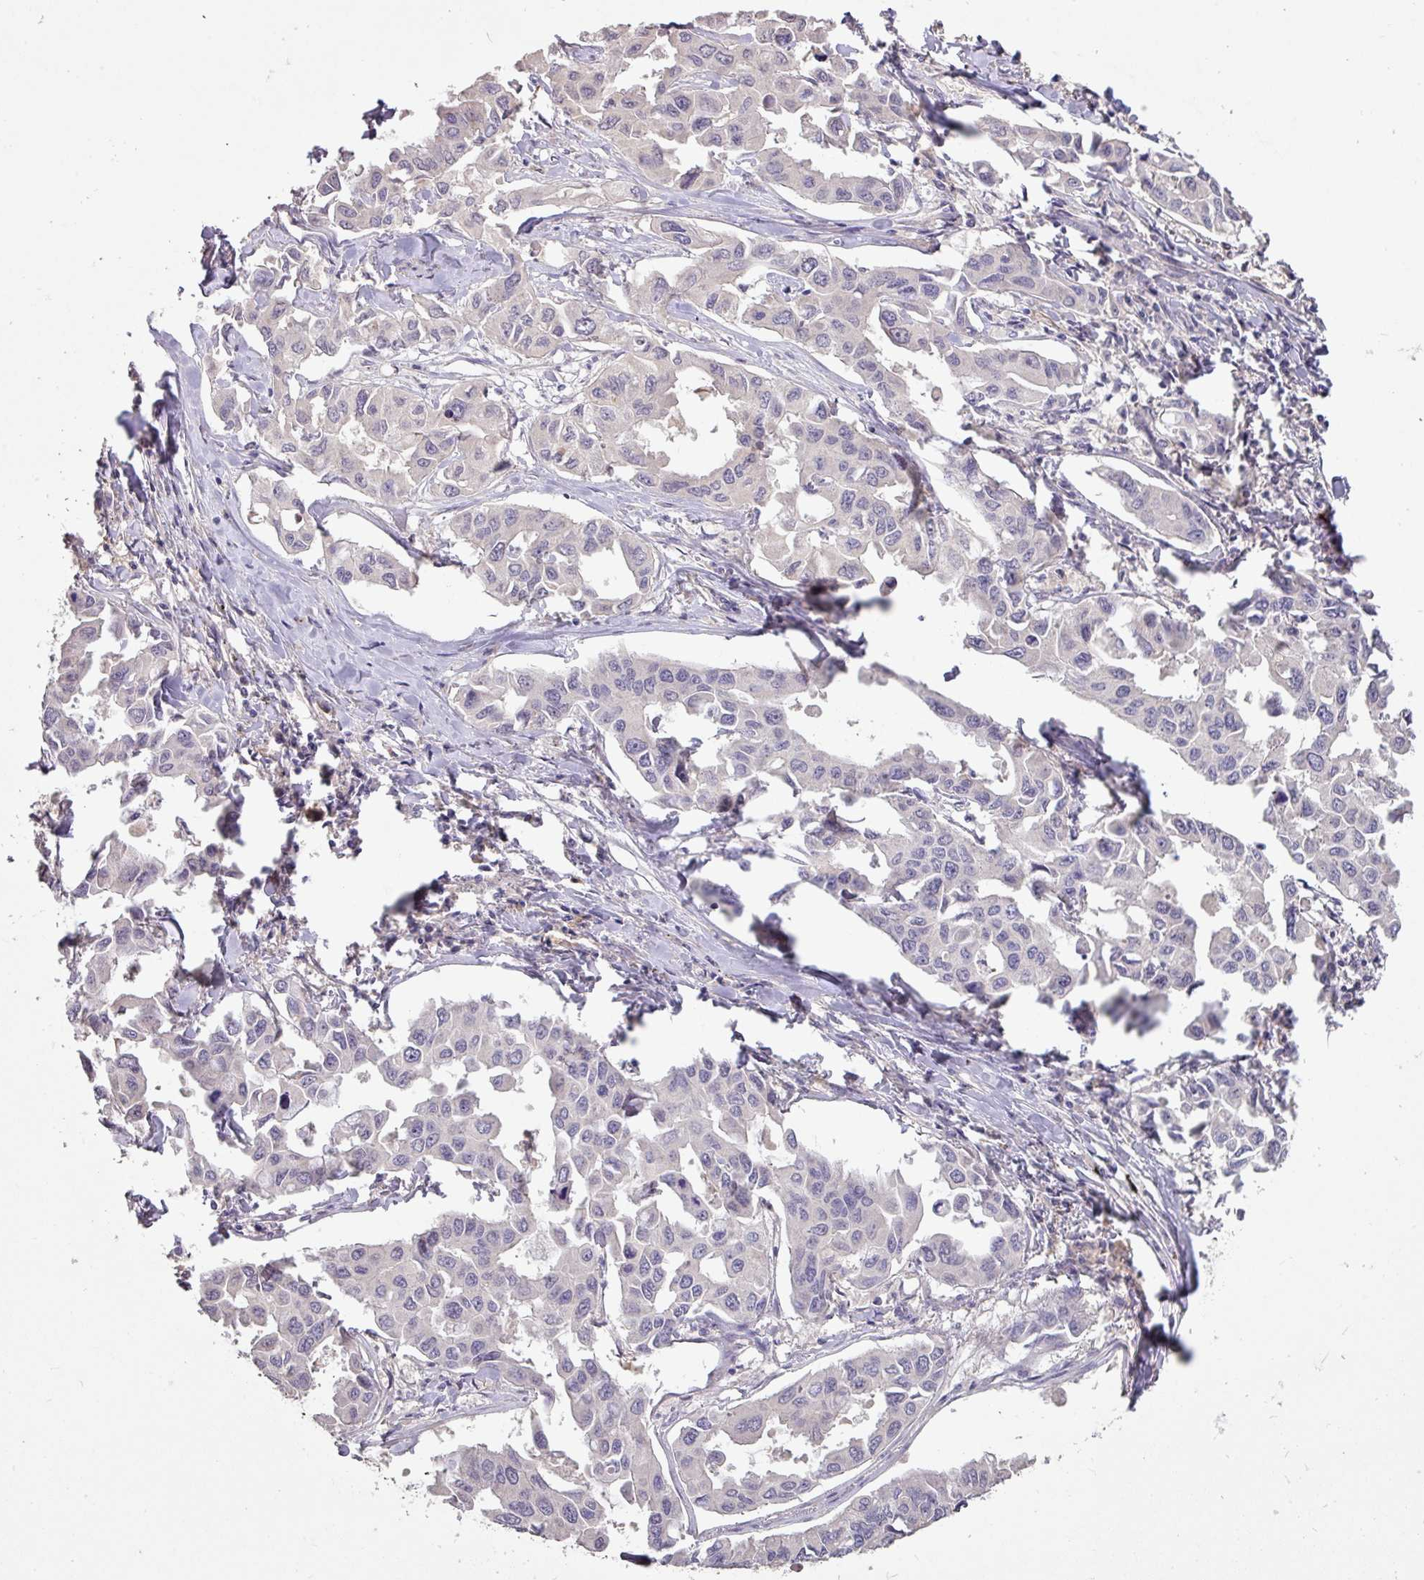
{"staining": {"intensity": "negative", "quantity": "none", "location": "none"}, "tissue": "lung cancer", "cell_type": "Tumor cells", "image_type": "cancer", "snomed": [{"axis": "morphology", "description": "Adenocarcinoma, NOS"}, {"axis": "topography", "description": "Lung"}], "caption": "Image shows no protein staining in tumor cells of adenocarcinoma (lung) tissue. (Stains: DAB (3,3'-diaminobenzidine) immunohistochemistry with hematoxylin counter stain, Microscopy: brightfield microscopy at high magnification).", "gene": "PRADC1", "patient": {"sex": "male", "age": 64}}